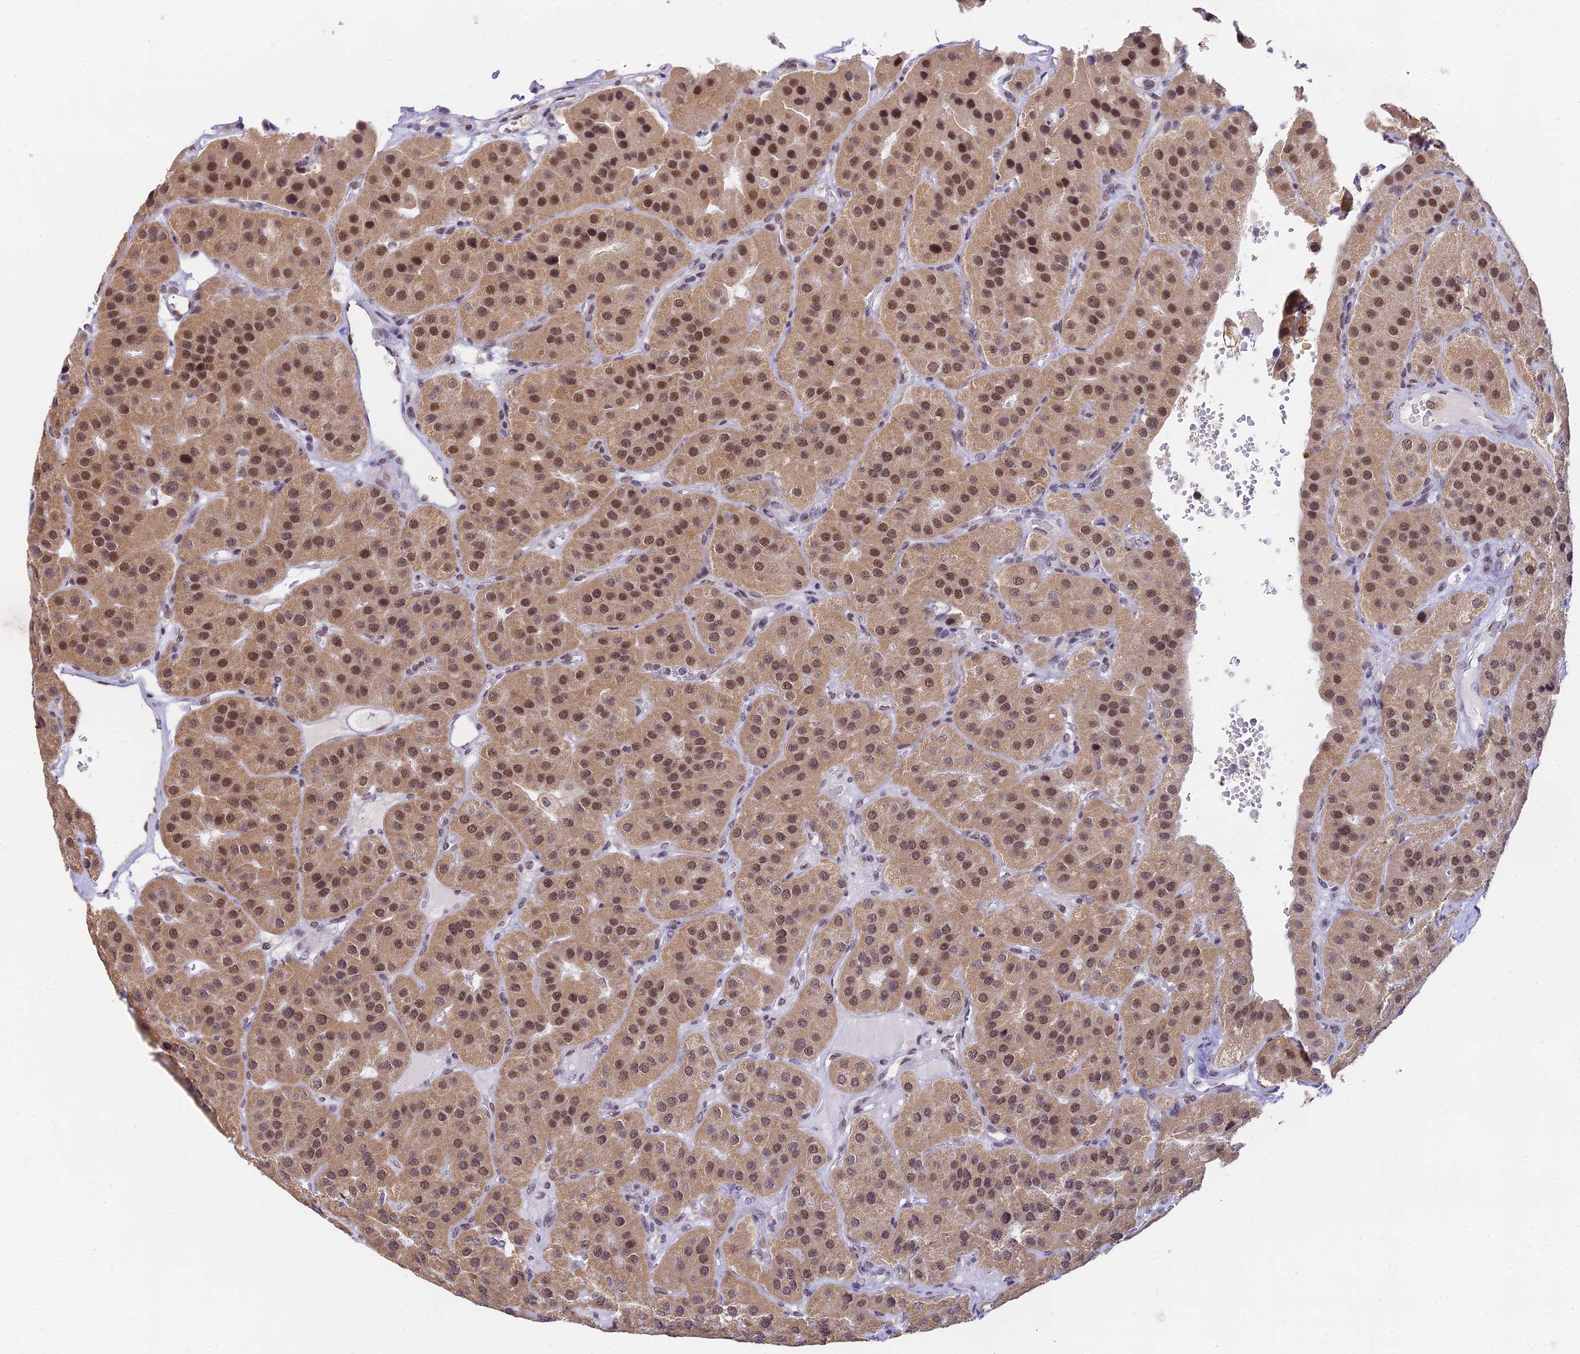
{"staining": {"intensity": "moderate", "quantity": ">75%", "location": "cytoplasmic/membranous,nuclear"}, "tissue": "parathyroid gland", "cell_type": "Glandular cells", "image_type": "normal", "snomed": [{"axis": "morphology", "description": "Normal tissue, NOS"}, {"axis": "morphology", "description": "Adenoma, NOS"}, {"axis": "topography", "description": "Parathyroid gland"}], "caption": "A medium amount of moderate cytoplasmic/membranous,nuclear staining is present in about >75% of glandular cells in normal parathyroid gland.", "gene": "C2orf49", "patient": {"sex": "female", "age": 86}}